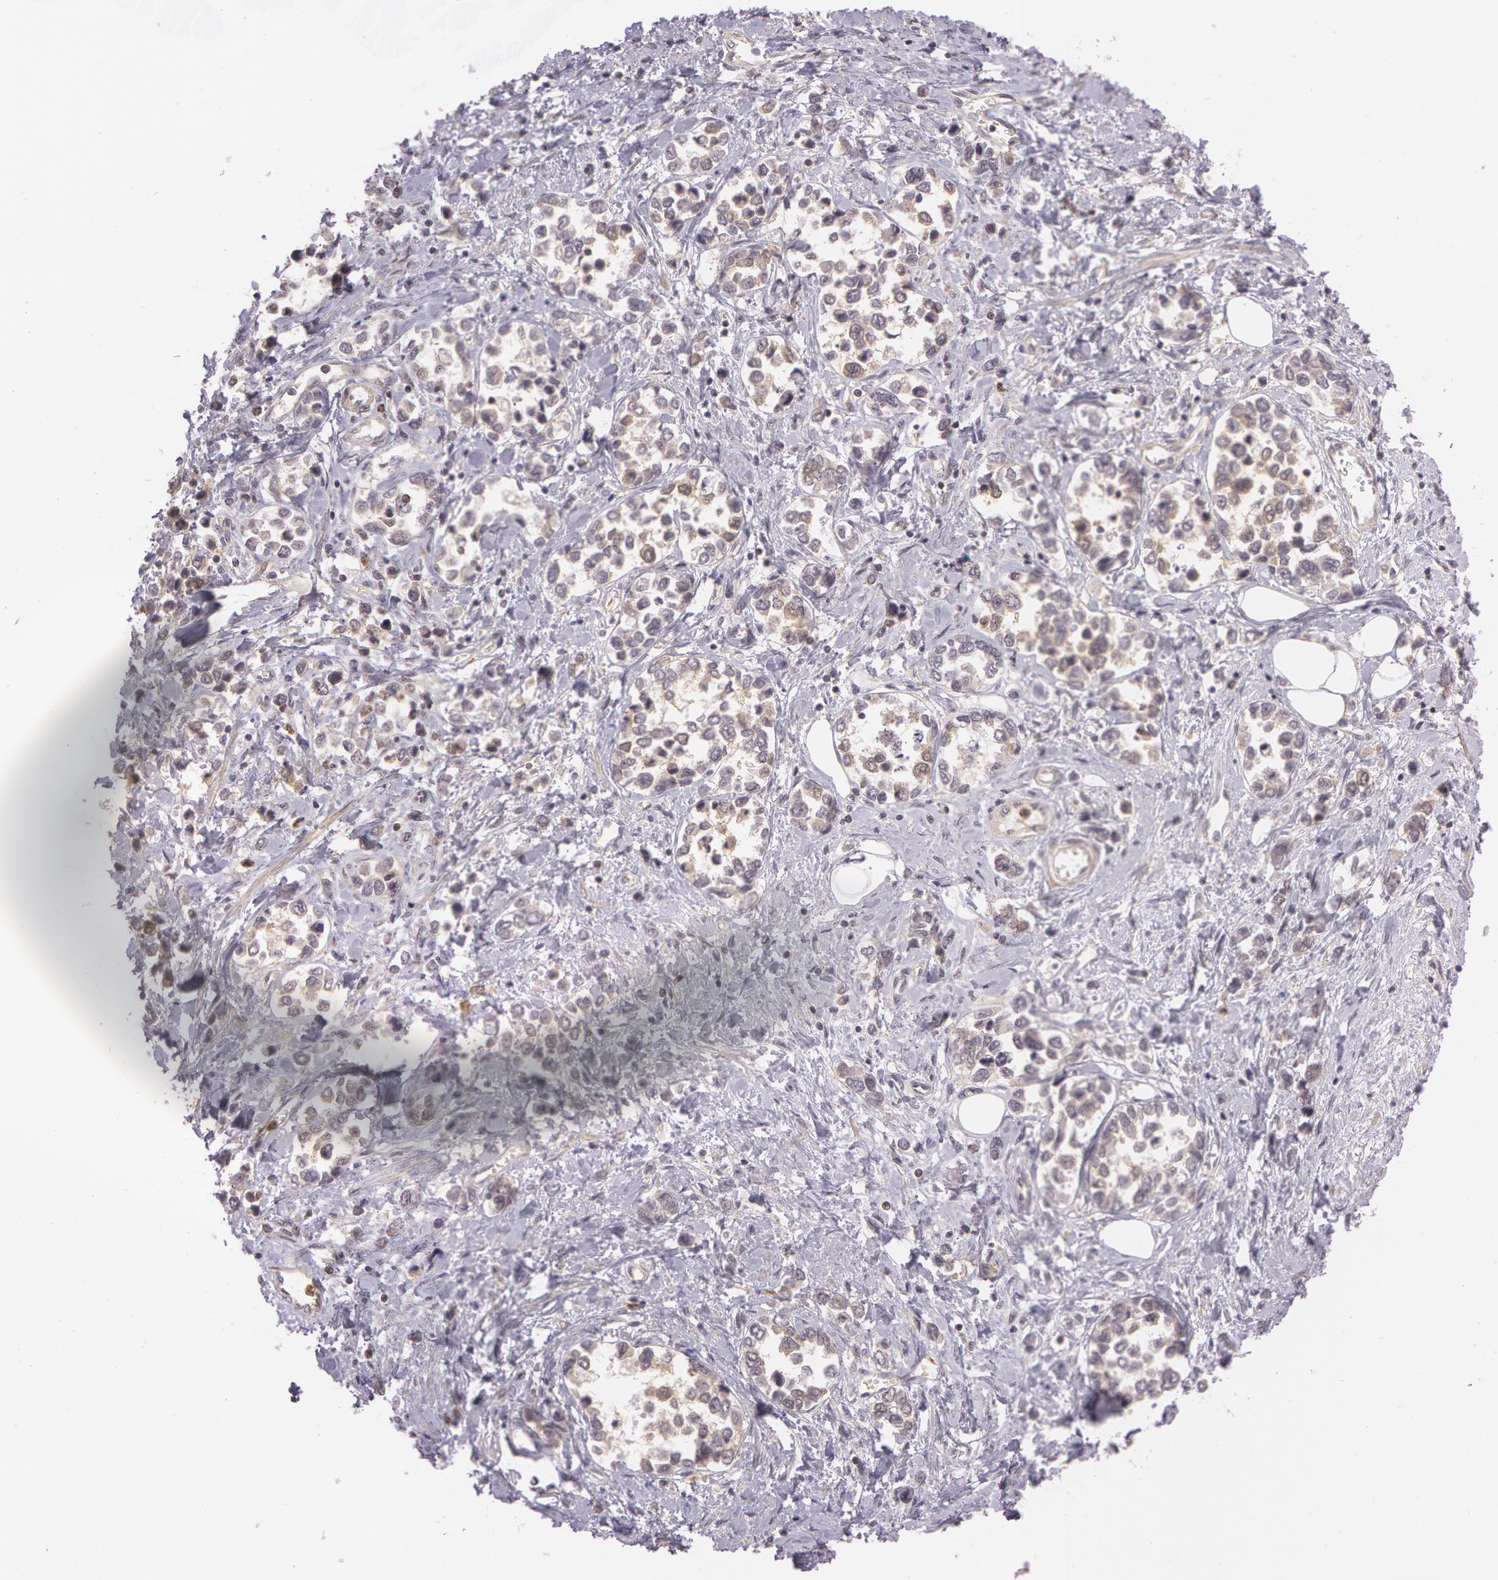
{"staining": {"intensity": "weak", "quantity": ">75%", "location": "cytoplasmic/membranous"}, "tissue": "stomach cancer", "cell_type": "Tumor cells", "image_type": "cancer", "snomed": [{"axis": "morphology", "description": "Adenocarcinoma, NOS"}, {"axis": "topography", "description": "Stomach, upper"}], "caption": "Brown immunohistochemical staining in adenocarcinoma (stomach) reveals weak cytoplasmic/membranous expression in approximately >75% of tumor cells. The staining is performed using DAB brown chromogen to label protein expression. The nuclei are counter-stained blue using hematoxylin.", "gene": "ATG2B", "patient": {"sex": "male", "age": 76}}